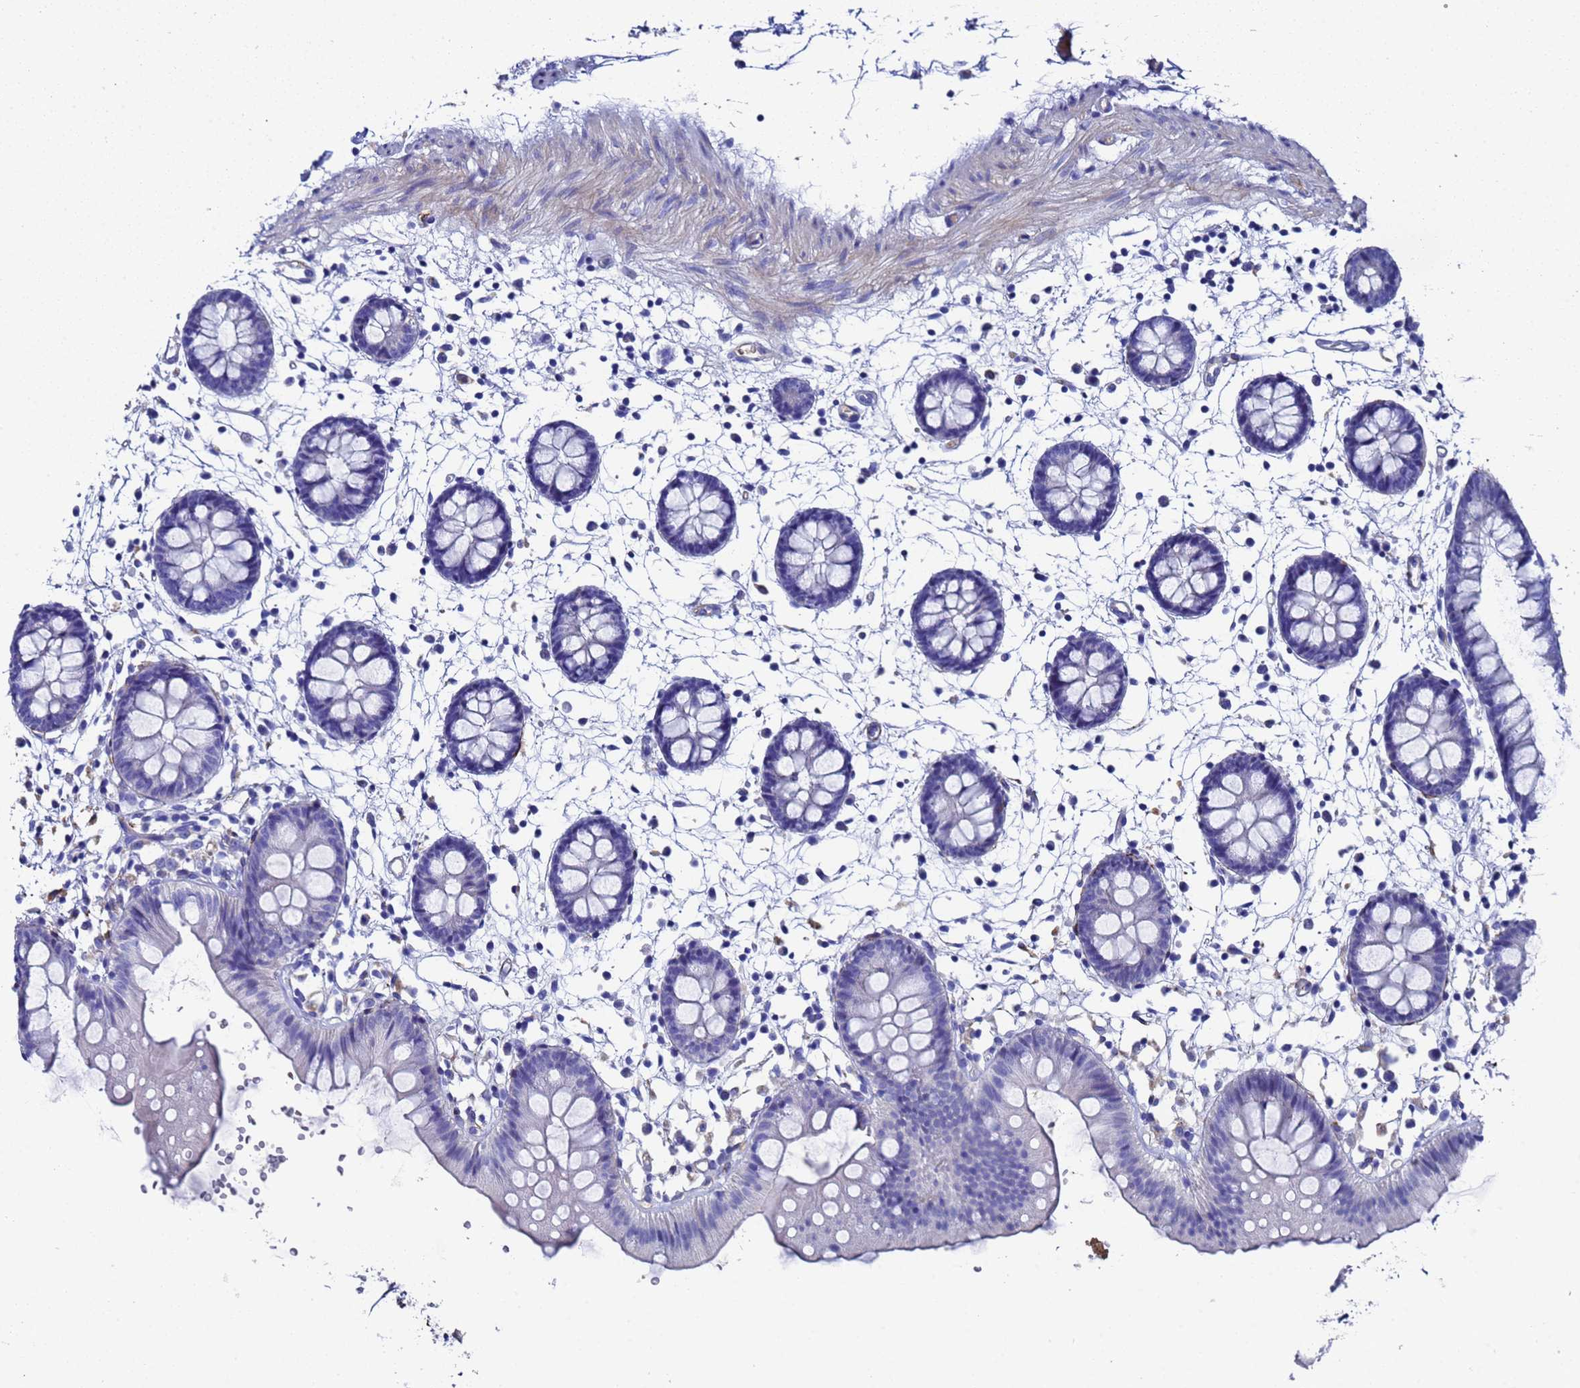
{"staining": {"intensity": "strong", "quantity": ">75%", "location": "cytoplasmic/membranous"}, "tissue": "colon", "cell_type": "Endothelial cells", "image_type": "normal", "snomed": [{"axis": "morphology", "description": "Normal tissue, NOS"}, {"axis": "topography", "description": "Colon"}], "caption": "Immunohistochemistry (IHC) photomicrograph of unremarkable colon stained for a protein (brown), which exhibits high levels of strong cytoplasmic/membranous expression in approximately >75% of endothelial cells.", "gene": "ADIPOQ", "patient": {"sex": "male", "age": 56}}